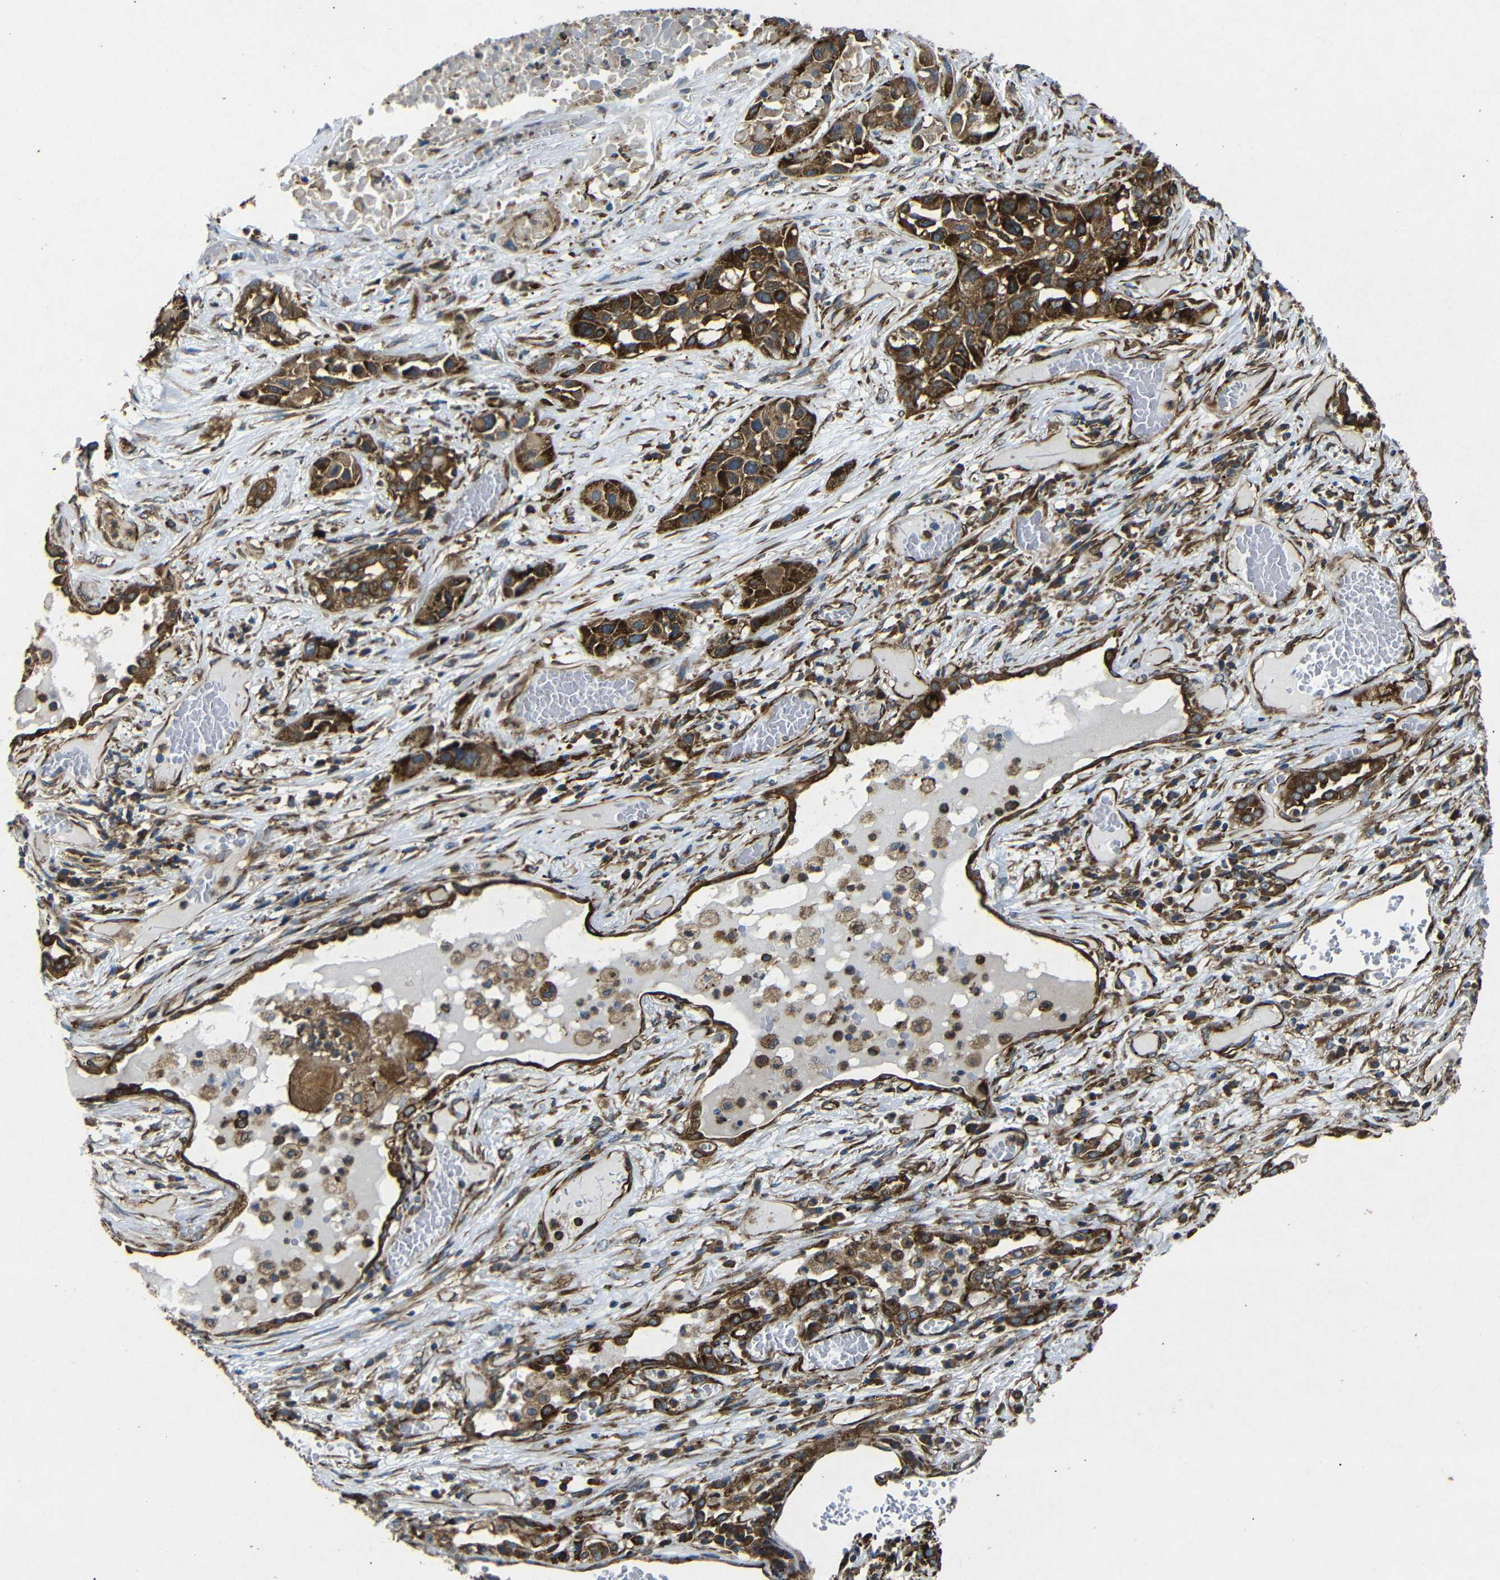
{"staining": {"intensity": "strong", "quantity": ">75%", "location": "cytoplasmic/membranous"}, "tissue": "lung cancer", "cell_type": "Tumor cells", "image_type": "cancer", "snomed": [{"axis": "morphology", "description": "Squamous cell carcinoma, NOS"}, {"axis": "topography", "description": "Lung"}], "caption": "Immunohistochemical staining of human lung cancer shows high levels of strong cytoplasmic/membranous expression in about >75% of tumor cells.", "gene": "BTF3", "patient": {"sex": "male", "age": 71}}